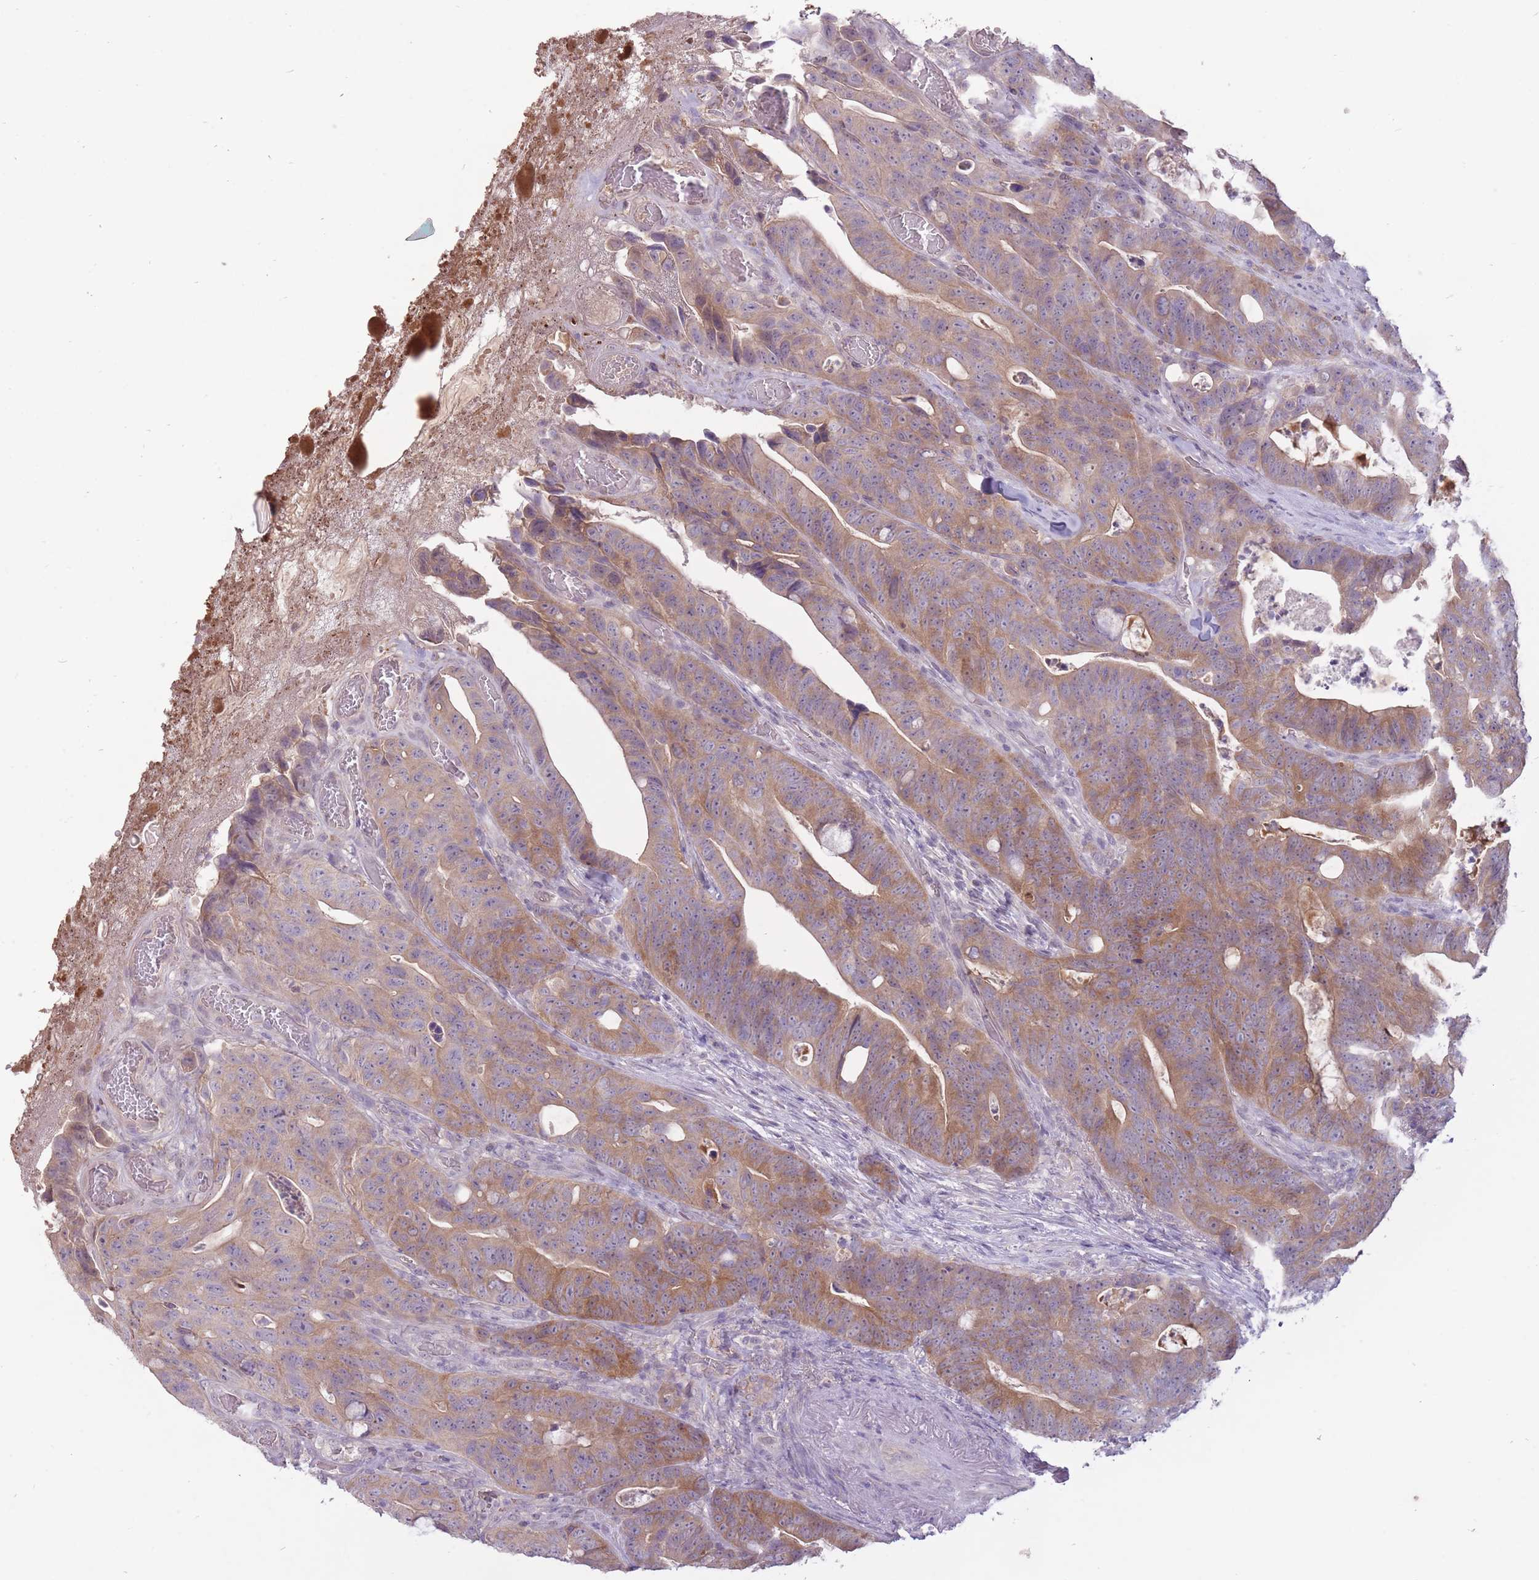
{"staining": {"intensity": "moderate", "quantity": ">75%", "location": "cytoplasmic/membranous"}, "tissue": "colorectal cancer", "cell_type": "Tumor cells", "image_type": "cancer", "snomed": [{"axis": "morphology", "description": "Adenocarcinoma, NOS"}, {"axis": "topography", "description": "Colon"}], "caption": "Brown immunohistochemical staining in colorectal cancer exhibits moderate cytoplasmic/membranous positivity in approximately >75% of tumor cells.", "gene": "LRATD2", "patient": {"sex": "female", "age": 82}}